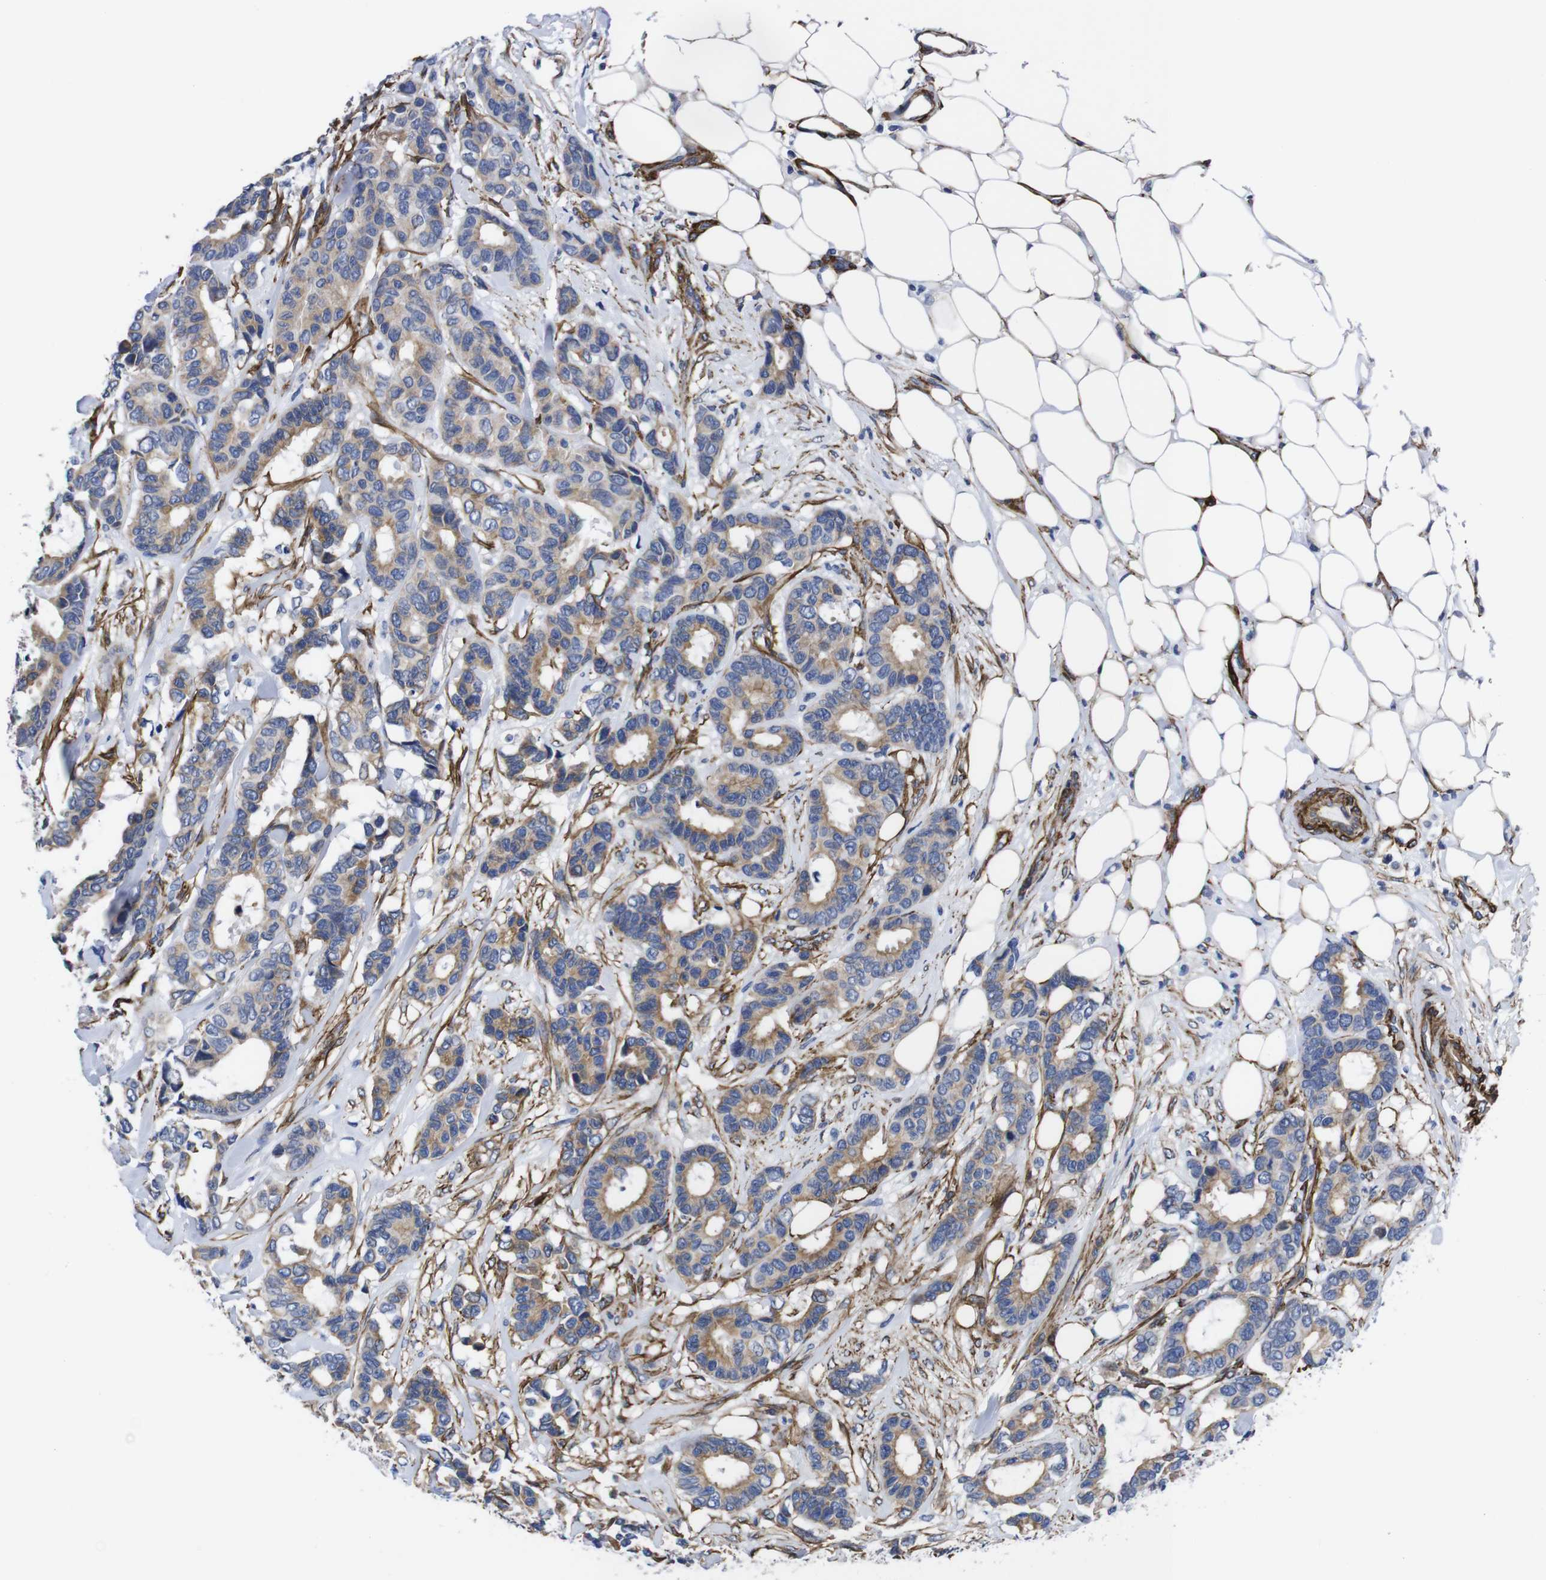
{"staining": {"intensity": "weak", "quantity": ">75%", "location": "cytoplasmic/membranous"}, "tissue": "breast cancer", "cell_type": "Tumor cells", "image_type": "cancer", "snomed": [{"axis": "morphology", "description": "Duct carcinoma"}, {"axis": "topography", "description": "Breast"}], "caption": "Tumor cells show low levels of weak cytoplasmic/membranous positivity in about >75% of cells in breast cancer.", "gene": "WNT10A", "patient": {"sex": "female", "age": 87}}